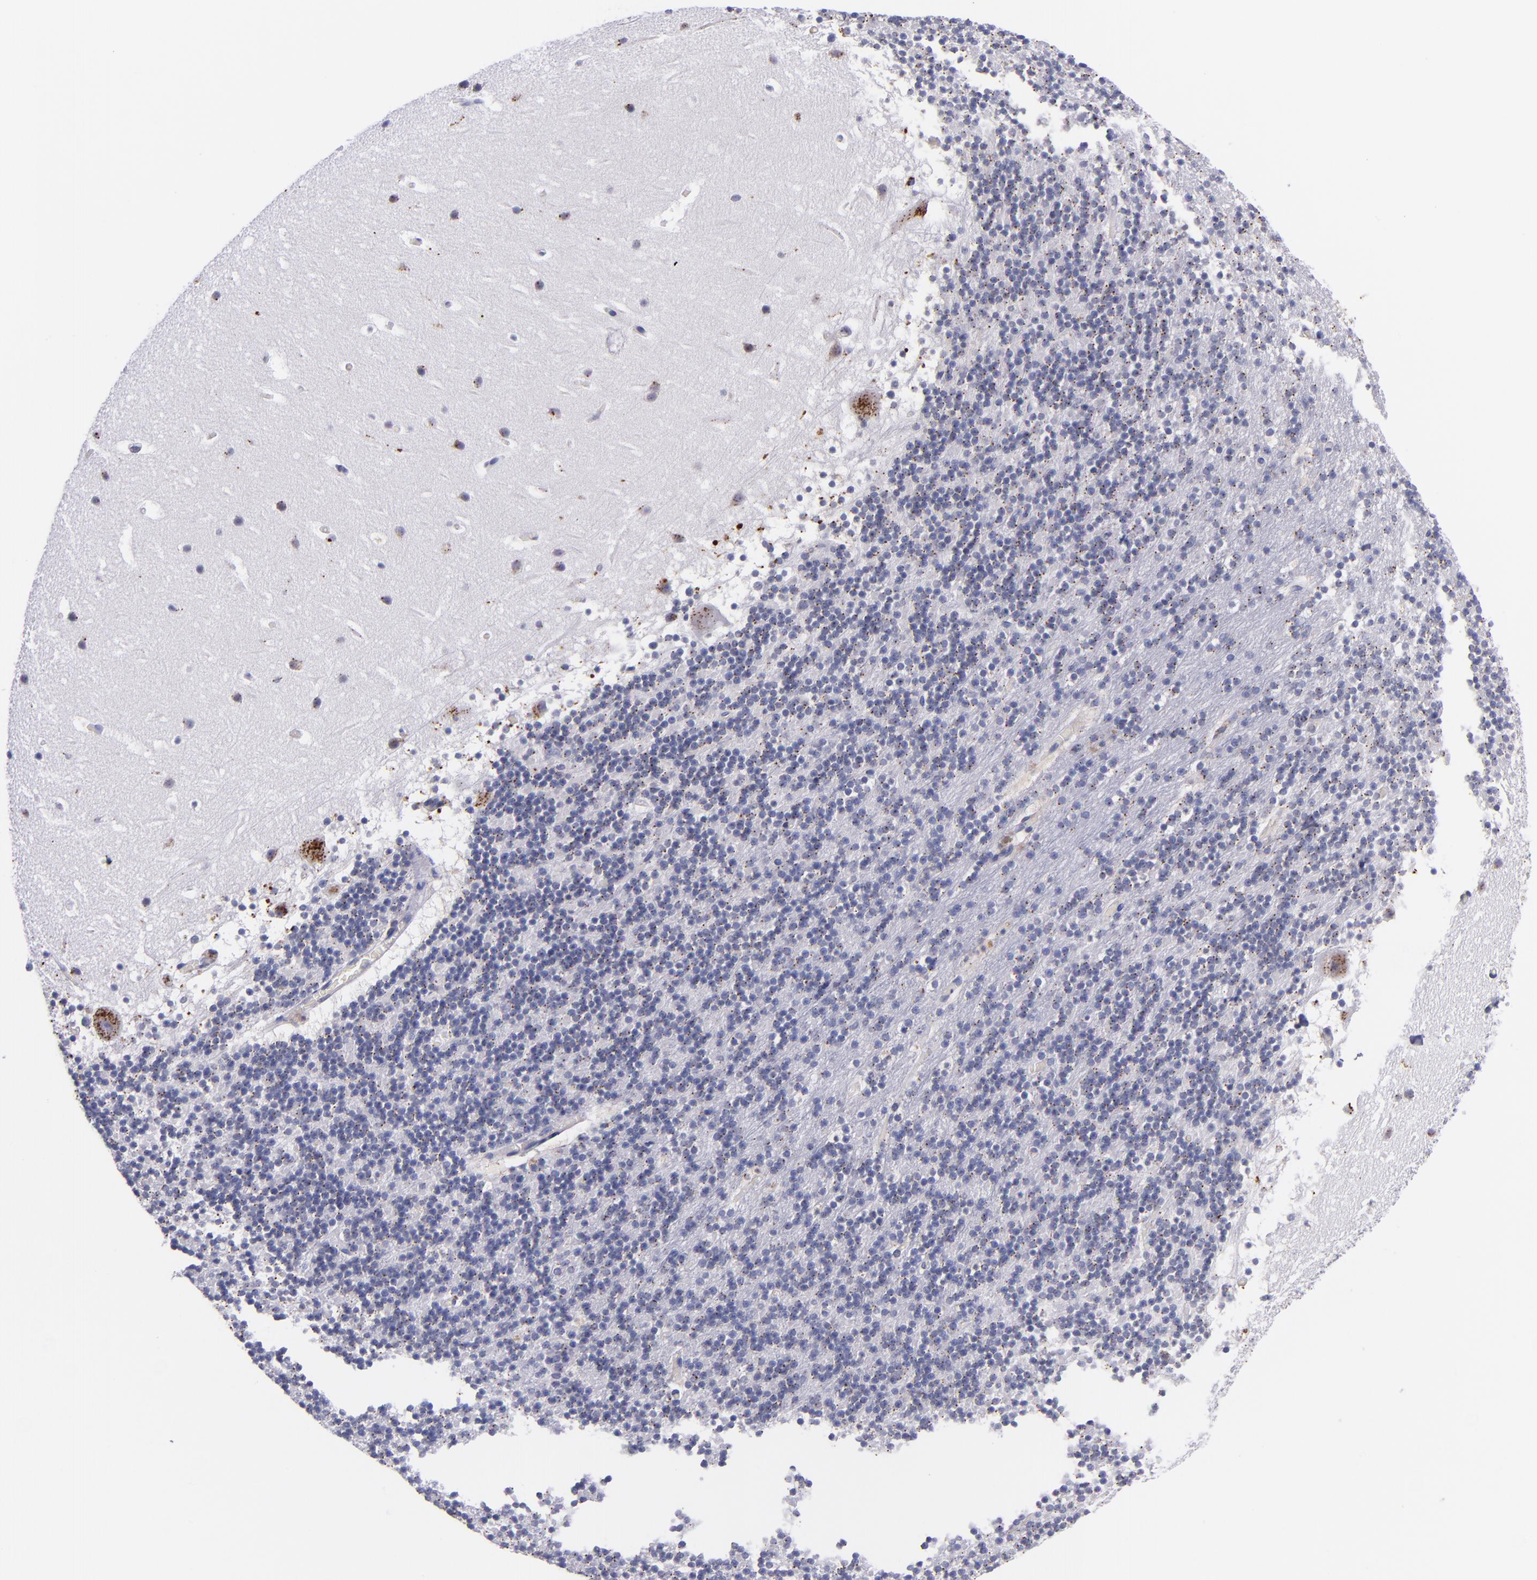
{"staining": {"intensity": "moderate", "quantity": "25%-75%", "location": "cytoplasmic/membranous"}, "tissue": "cerebellum", "cell_type": "Cells in granular layer", "image_type": "normal", "snomed": [{"axis": "morphology", "description": "Normal tissue, NOS"}, {"axis": "topography", "description": "Cerebellum"}], "caption": "The histopathology image reveals immunohistochemical staining of unremarkable cerebellum. There is moderate cytoplasmic/membranous positivity is seen in approximately 25%-75% of cells in granular layer.", "gene": "IVL", "patient": {"sex": "male", "age": 45}}